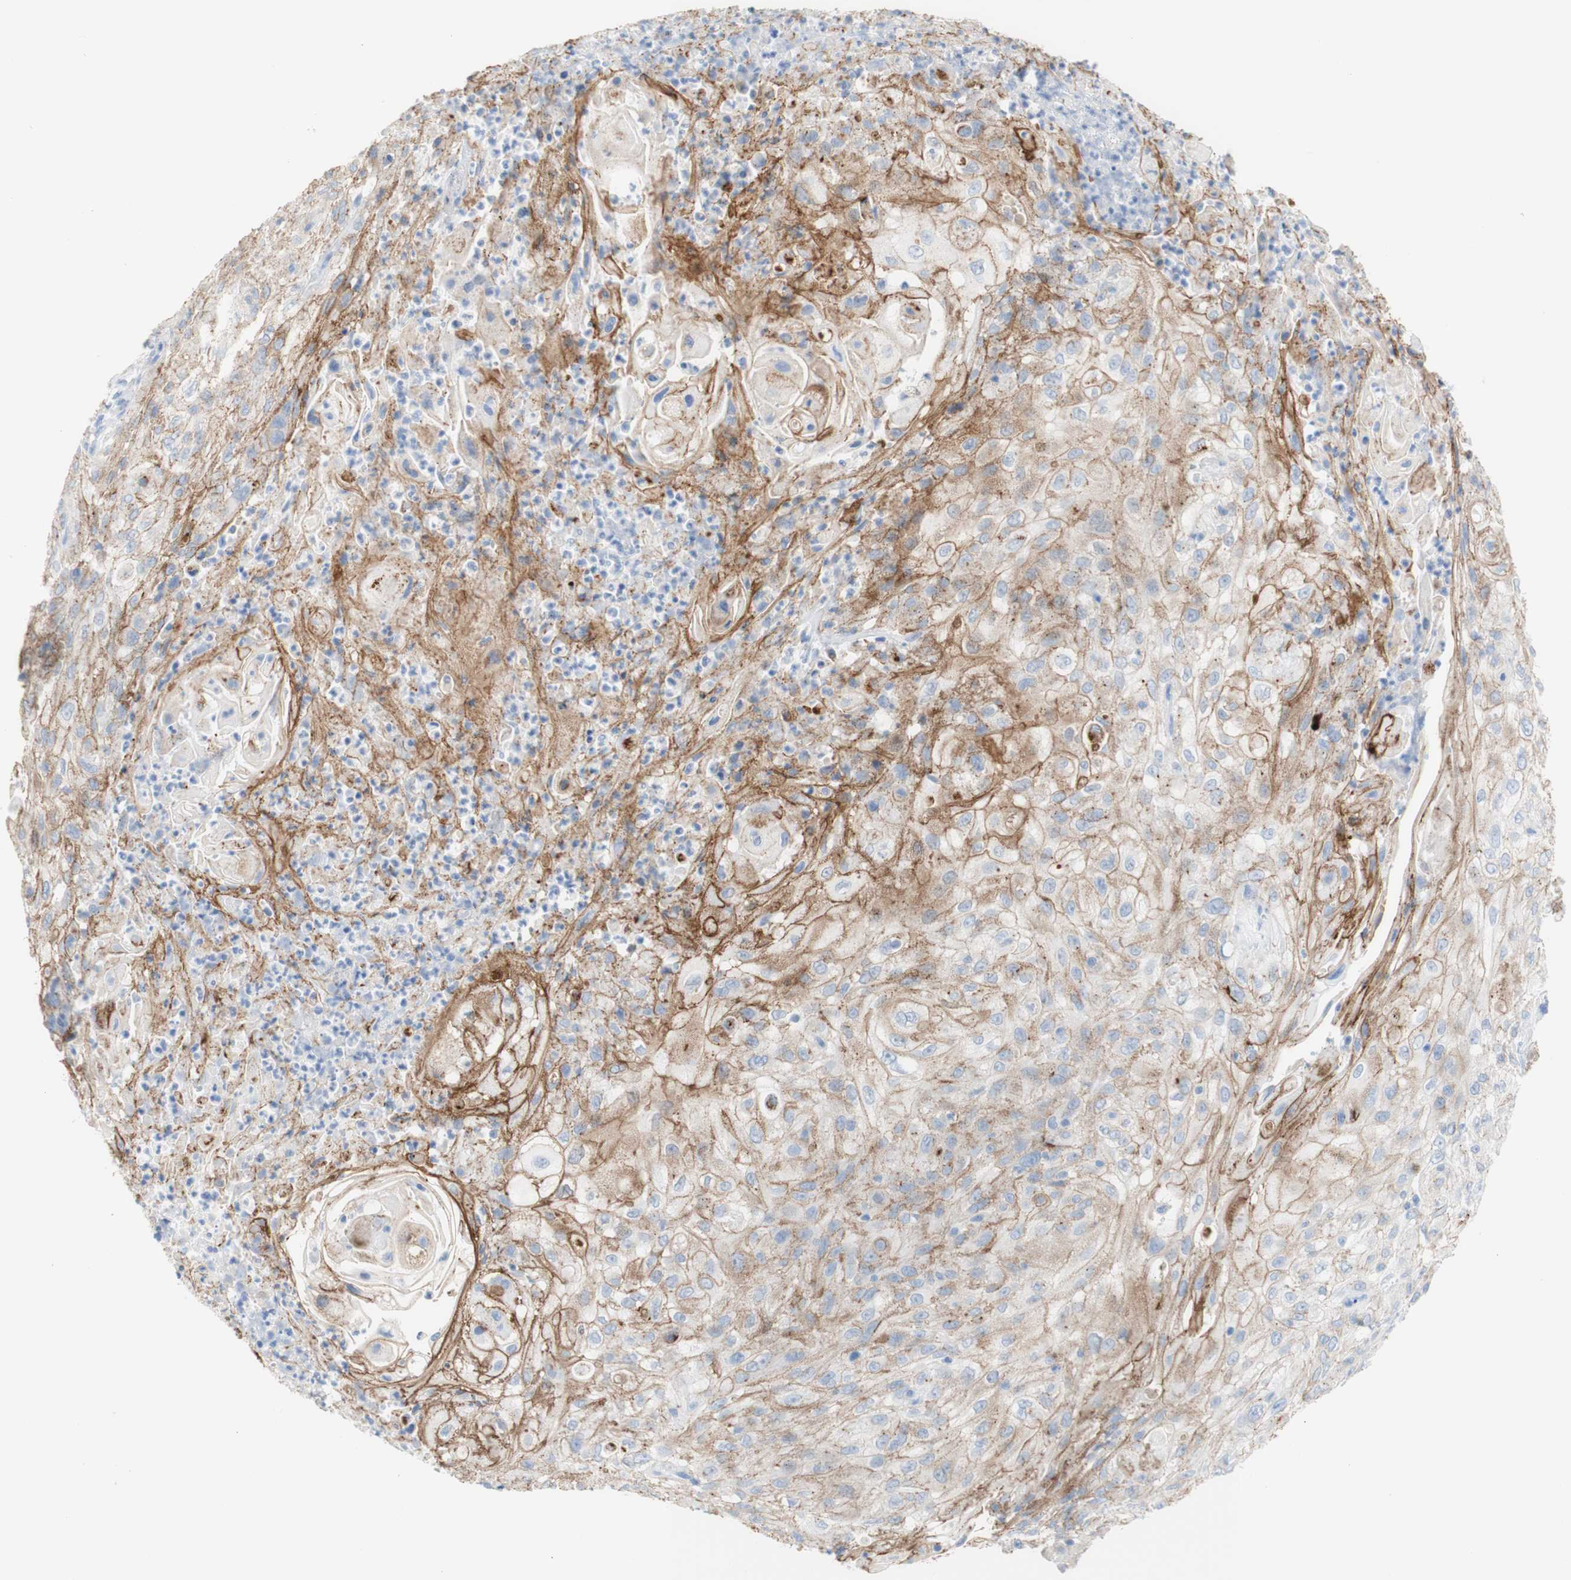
{"staining": {"intensity": "moderate", "quantity": "25%-75%", "location": "cytoplasmic/membranous"}, "tissue": "skin cancer", "cell_type": "Tumor cells", "image_type": "cancer", "snomed": [{"axis": "morphology", "description": "Squamous cell carcinoma, NOS"}, {"axis": "topography", "description": "Skin"}], "caption": "Immunohistochemical staining of human squamous cell carcinoma (skin) reveals moderate cytoplasmic/membranous protein positivity in approximately 25%-75% of tumor cells. Nuclei are stained in blue.", "gene": "DSC2", "patient": {"sex": "male", "age": 75}}